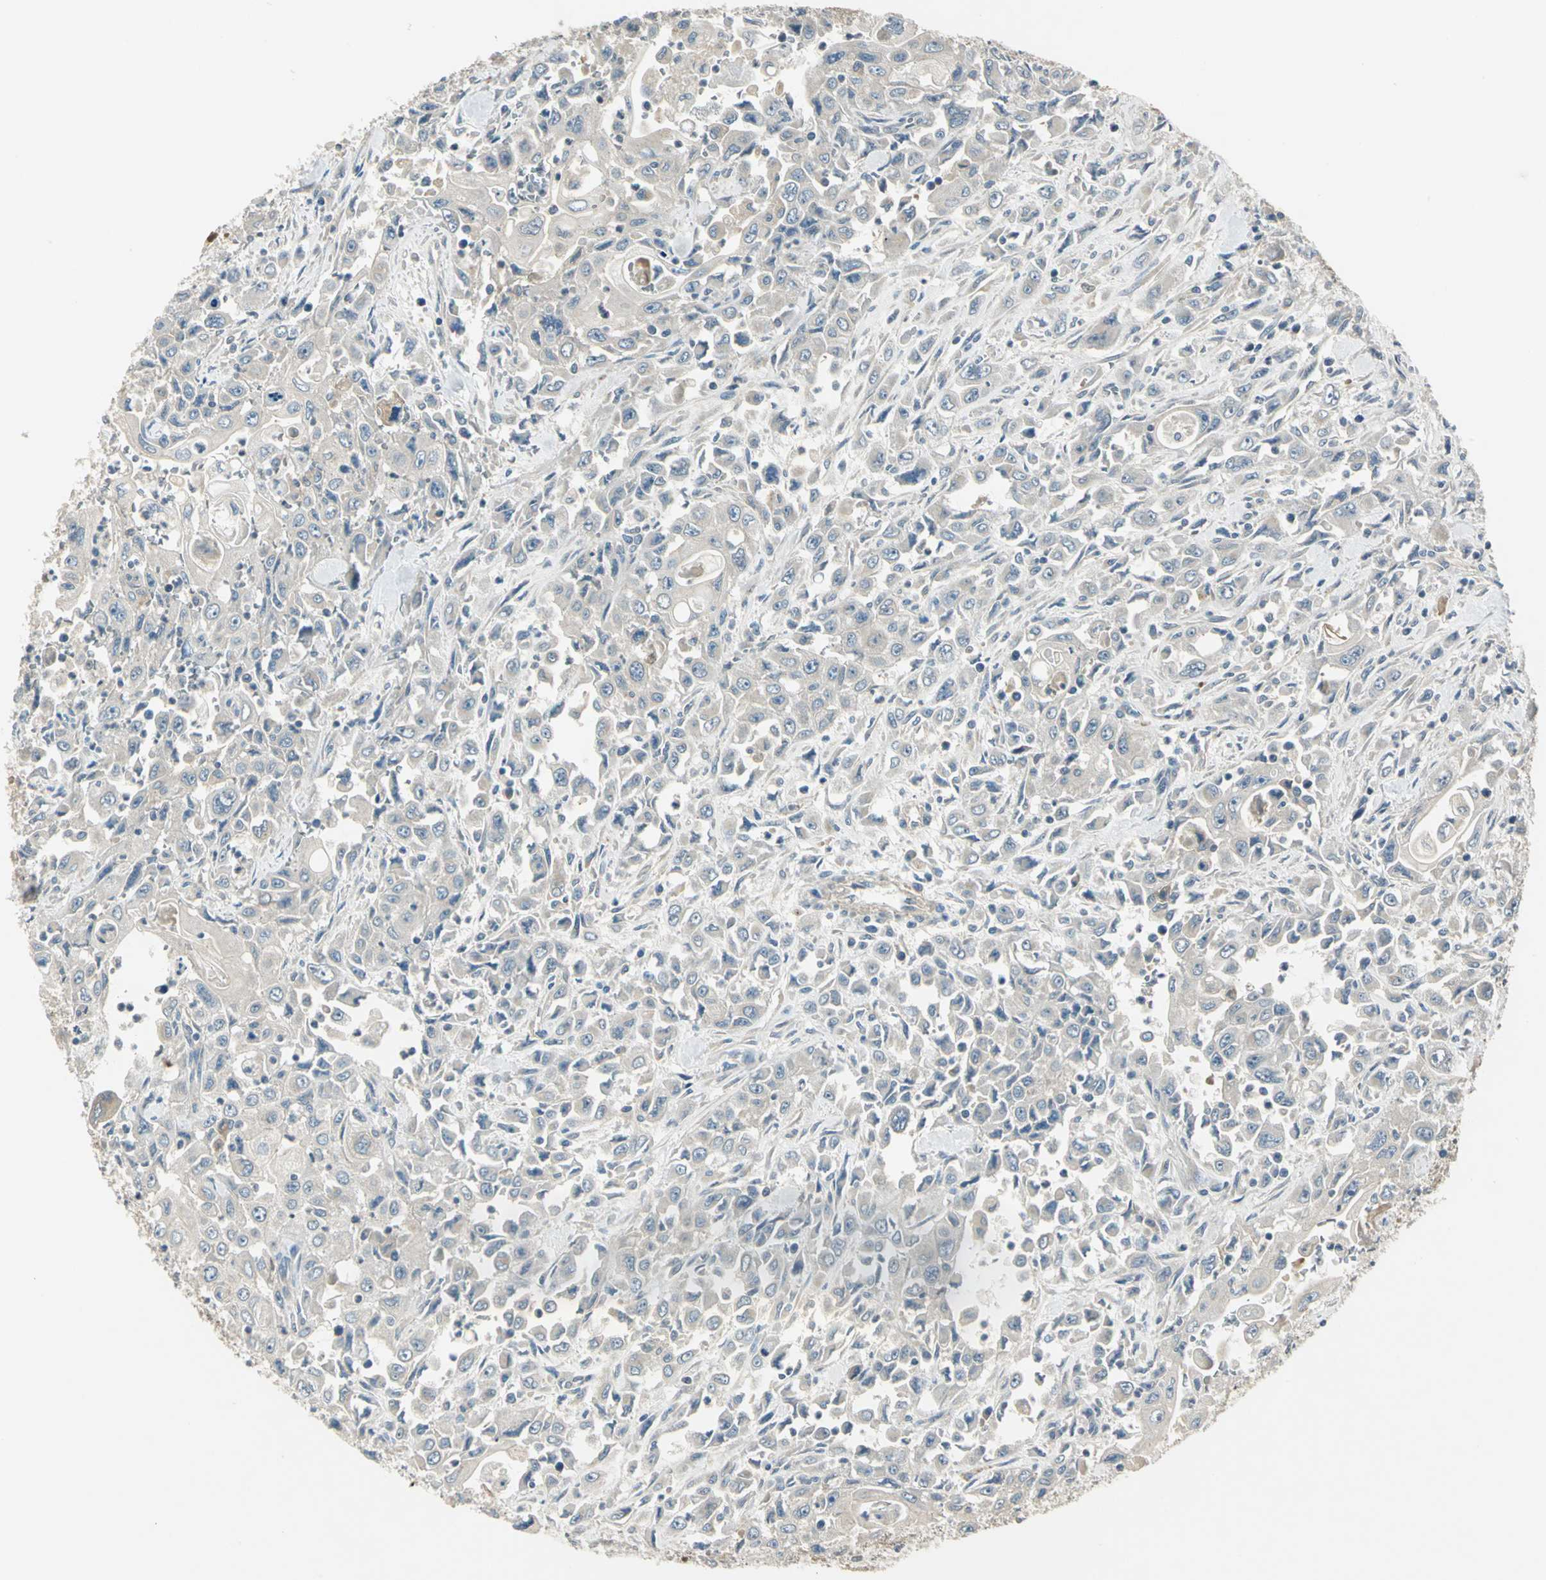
{"staining": {"intensity": "weak", "quantity": "25%-75%", "location": "cytoplasmic/membranous"}, "tissue": "pancreatic cancer", "cell_type": "Tumor cells", "image_type": "cancer", "snomed": [{"axis": "morphology", "description": "Adenocarcinoma, NOS"}, {"axis": "topography", "description": "Pancreas"}], "caption": "IHC (DAB (3,3'-diaminobenzidine)) staining of human pancreatic cancer demonstrates weak cytoplasmic/membranous protein positivity in about 25%-75% of tumor cells.", "gene": "PRKAA1", "patient": {"sex": "male", "age": 70}}